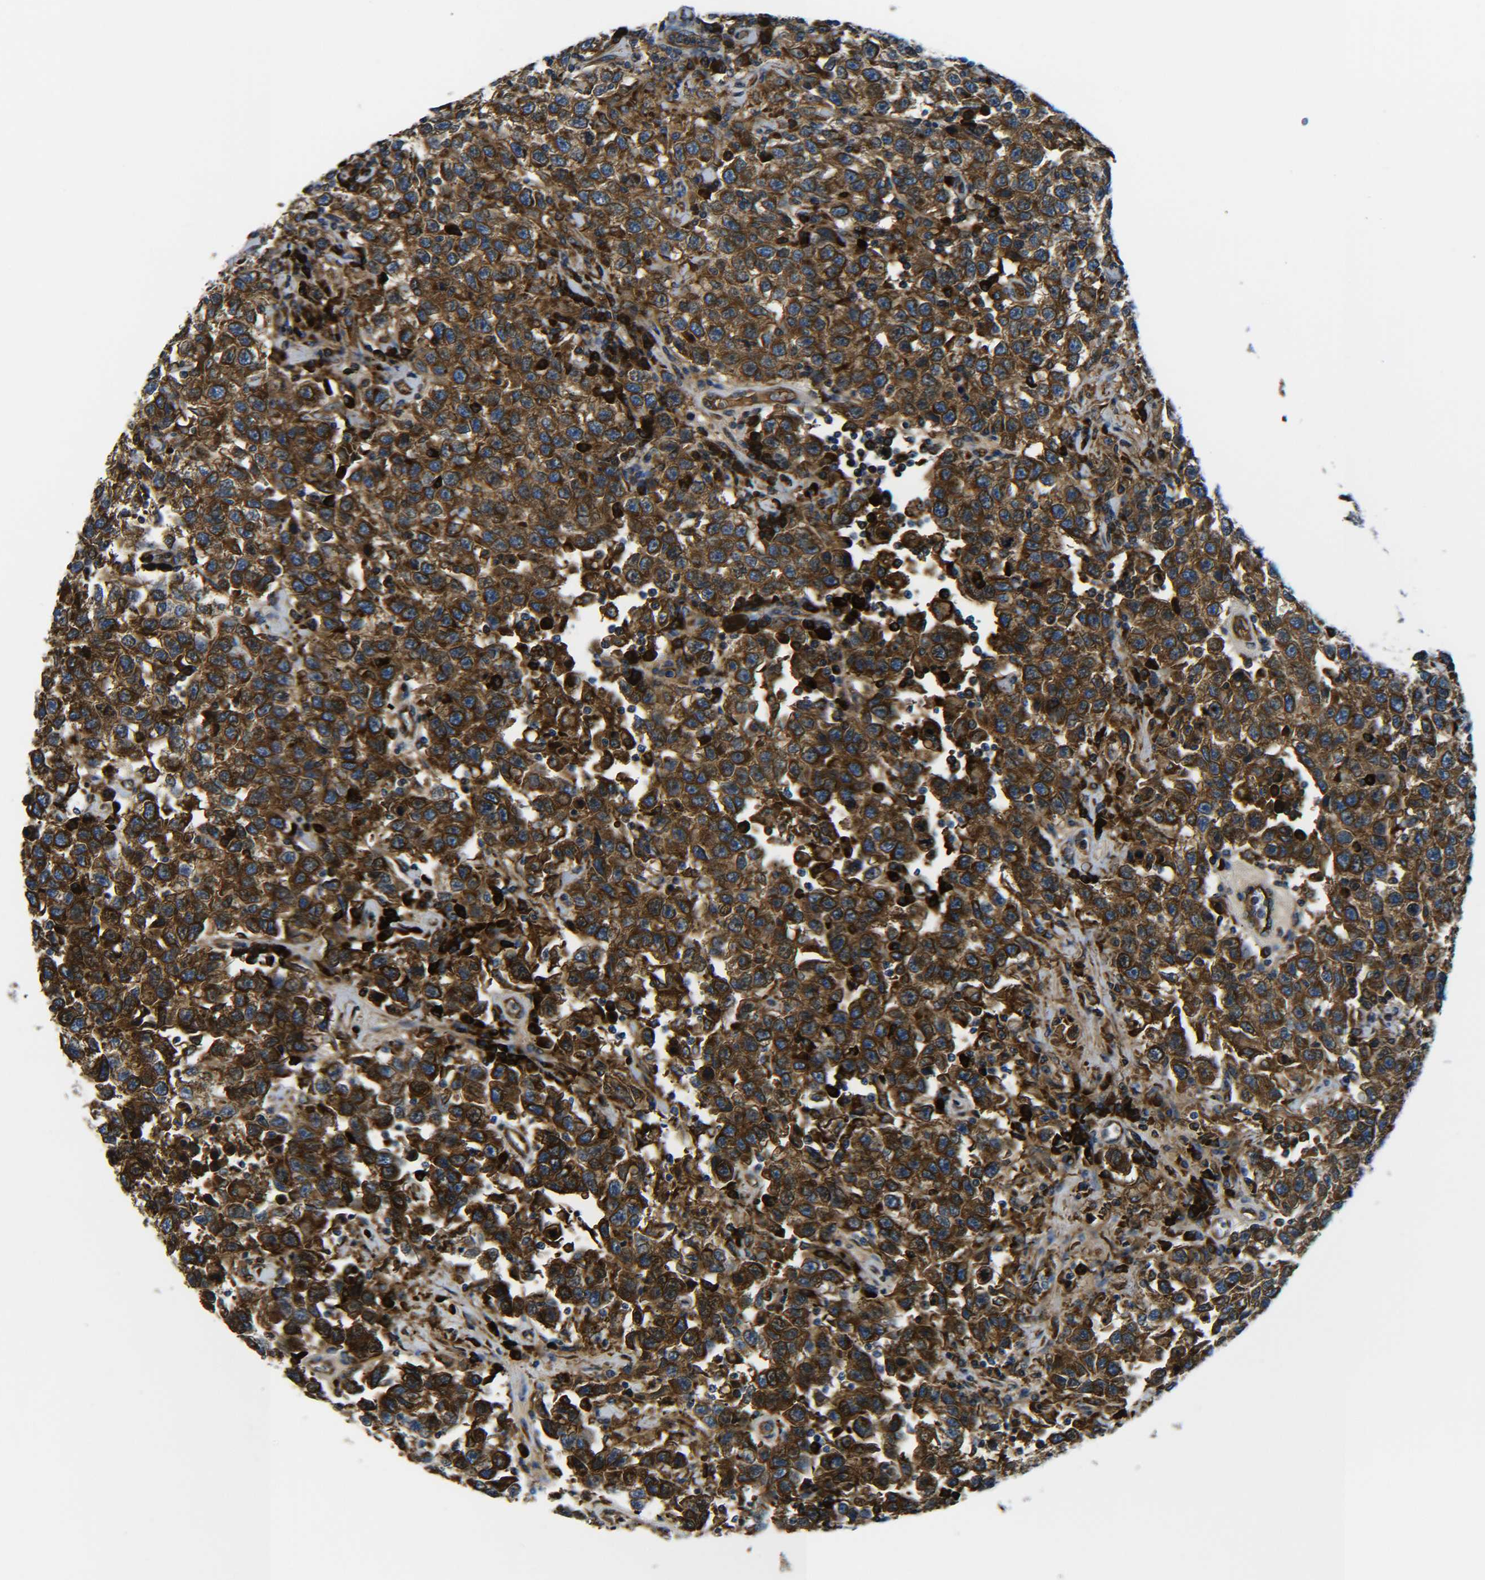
{"staining": {"intensity": "strong", "quantity": ">75%", "location": "cytoplasmic/membranous"}, "tissue": "testis cancer", "cell_type": "Tumor cells", "image_type": "cancer", "snomed": [{"axis": "morphology", "description": "Seminoma, NOS"}, {"axis": "topography", "description": "Testis"}], "caption": "Protein positivity by immunohistochemistry displays strong cytoplasmic/membranous expression in about >75% of tumor cells in testis cancer.", "gene": "PREB", "patient": {"sex": "male", "age": 41}}